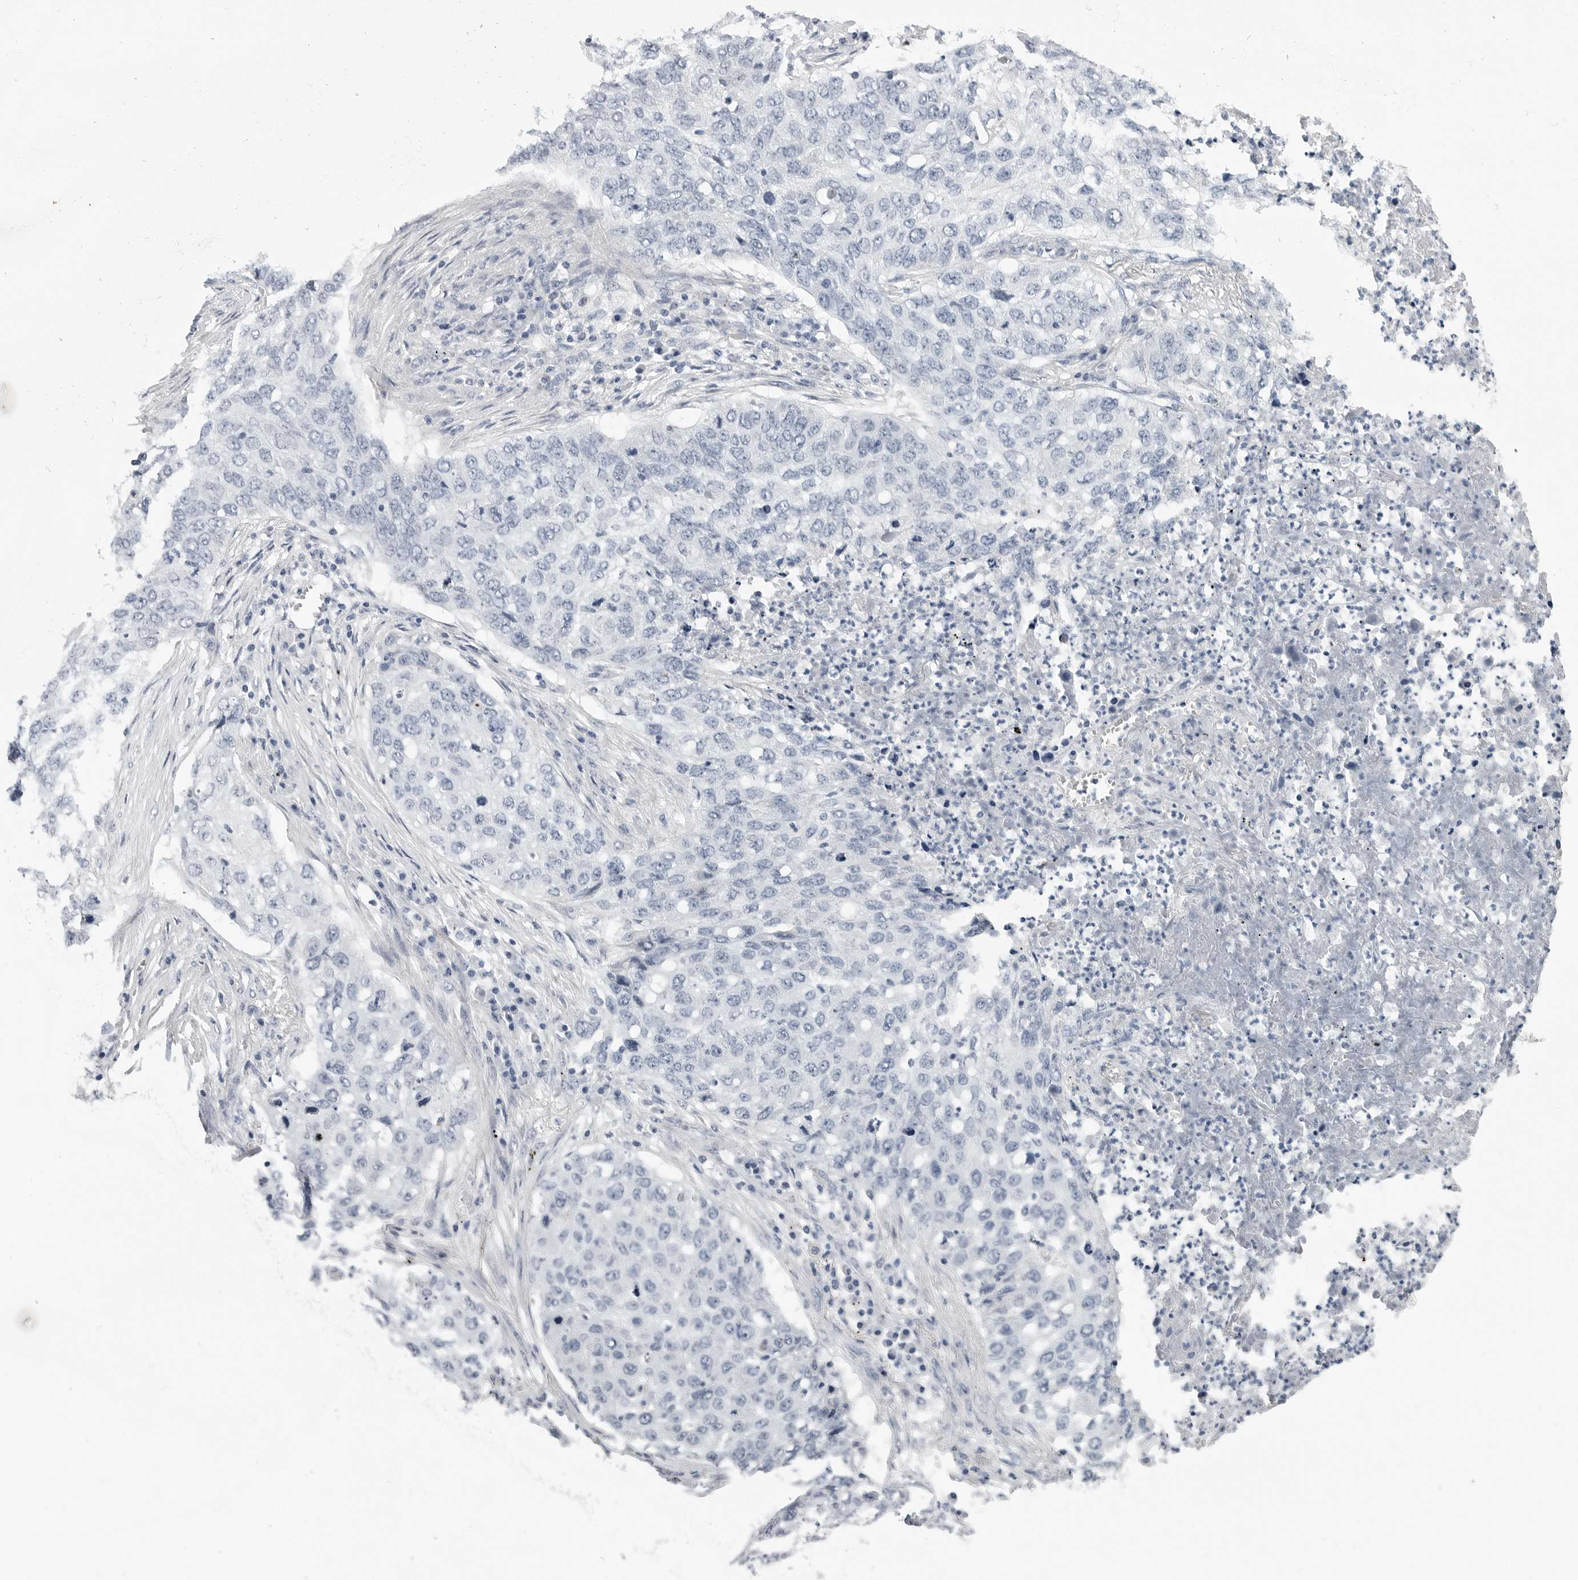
{"staining": {"intensity": "negative", "quantity": "none", "location": "none"}, "tissue": "lung cancer", "cell_type": "Tumor cells", "image_type": "cancer", "snomed": [{"axis": "morphology", "description": "Squamous cell carcinoma, NOS"}, {"axis": "topography", "description": "Lung"}], "caption": "Tumor cells show no significant protein staining in lung squamous cell carcinoma. (Stains: DAB immunohistochemistry (IHC) with hematoxylin counter stain, Microscopy: brightfield microscopy at high magnification).", "gene": "PLN", "patient": {"sex": "female", "age": 63}}